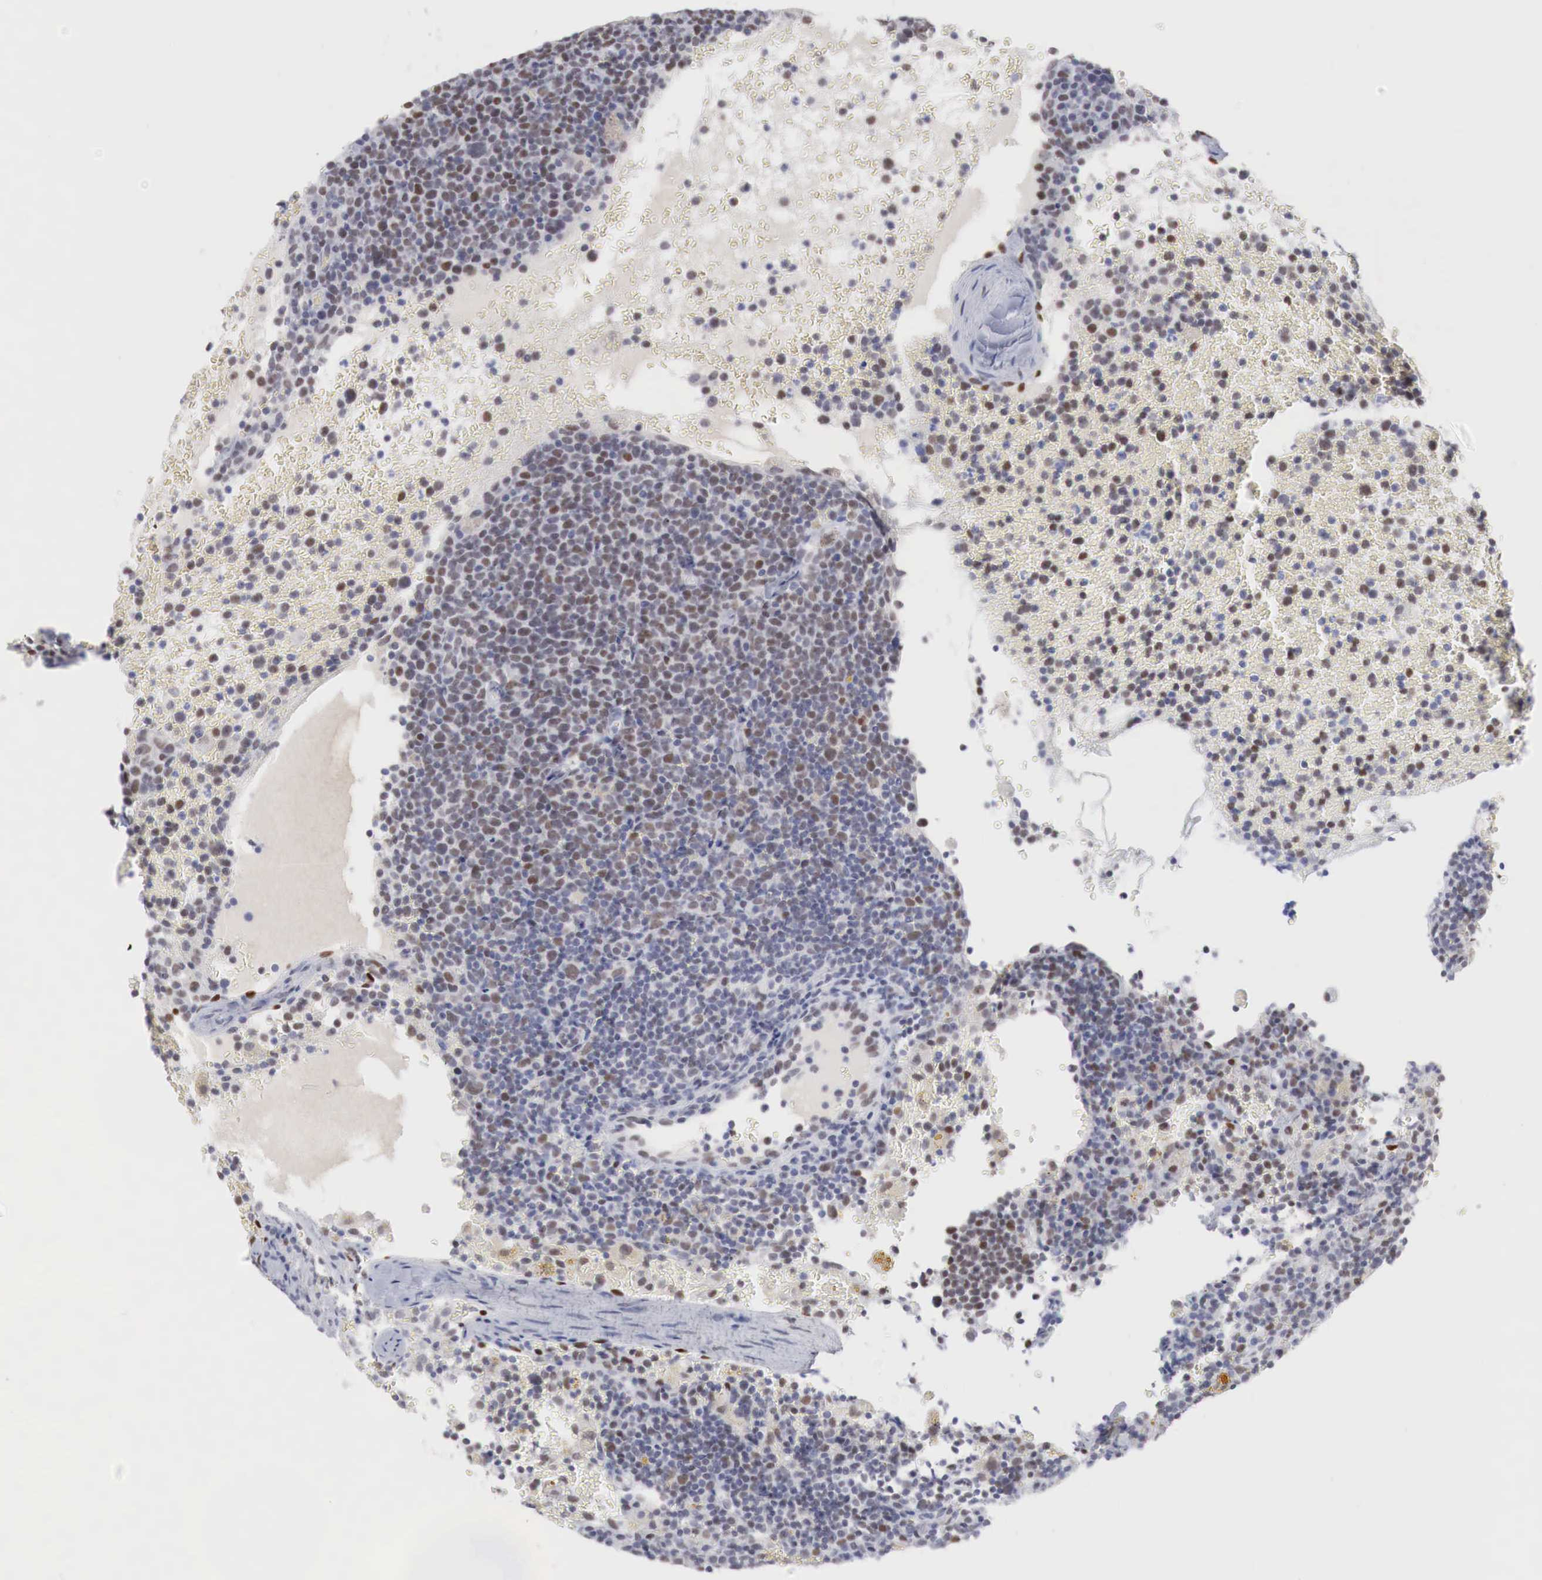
{"staining": {"intensity": "moderate", "quantity": "25%-75%", "location": "nuclear"}, "tissue": "lymphoma", "cell_type": "Tumor cells", "image_type": "cancer", "snomed": [{"axis": "morphology", "description": "Malignant lymphoma, non-Hodgkin's type, High grade"}, {"axis": "topography", "description": "Lymph node"}], "caption": "Immunohistochemical staining of human lymphoma reveals moderate nuclear protein staining in about 25%-75% of tumor cells.", "gene": "FOXP2", "patient": {"sex": "female", "age": 76}}